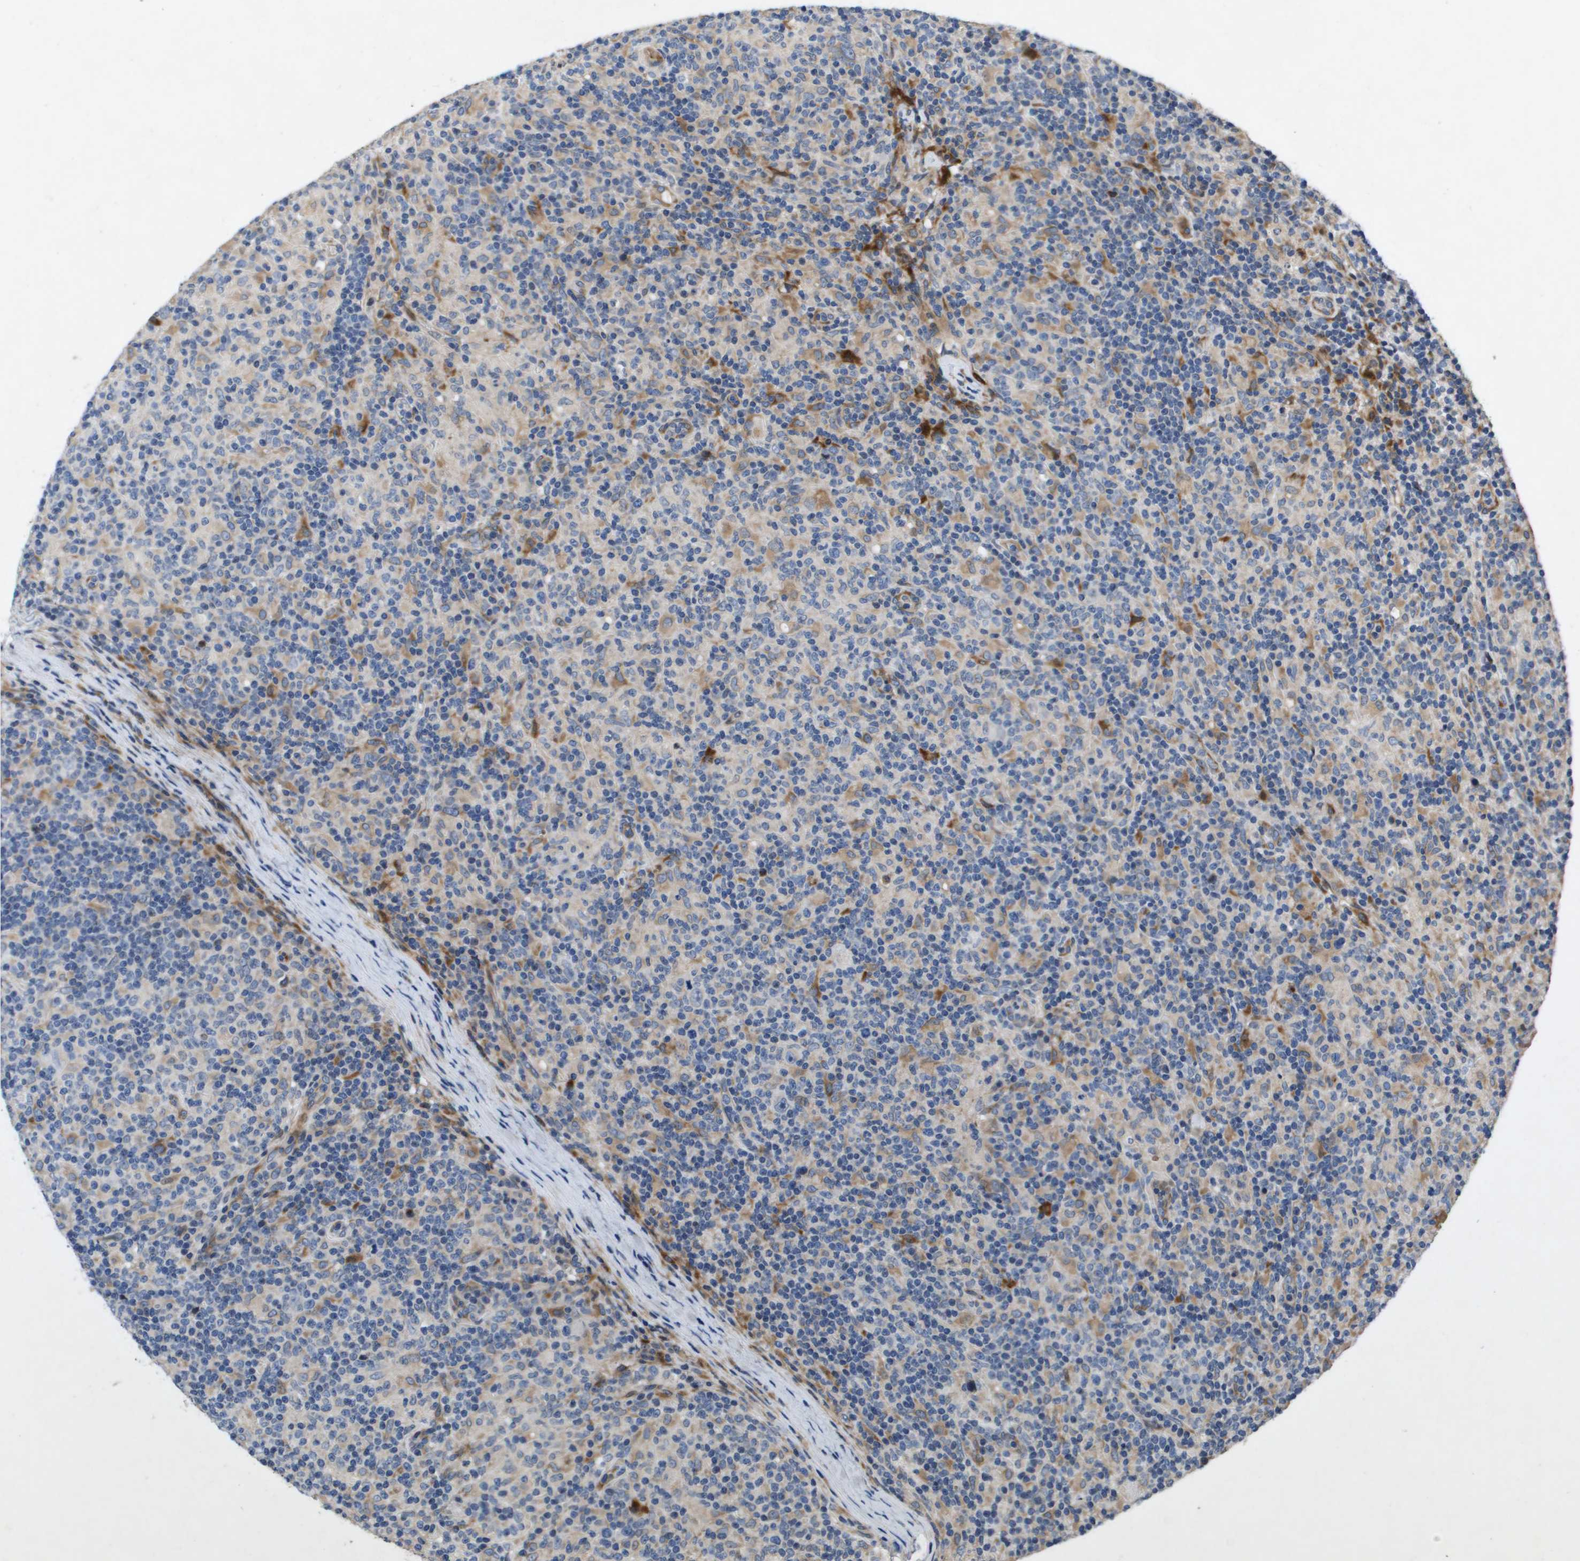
{"staining": {"intensity": "negative", "quantity": "none", "location": "none"}, "tissue": "lymphoma", "cell_type": "Tumor cells", "image_type": "cancer", "snomed": [{"axis": "morphology", "description": "Hodgkin's disease, NOS"}, {"axis": "topography", "description": "Lymph node"}], "caption": "This is a histopathology image of immunohistochemistry staining of lymphoma, which shows no staining in tumor cells. (IHC, brightfield microscopy, high magnification).", "gene": "ENTPD2", "patient": {"sex": "male", "age": 70}}